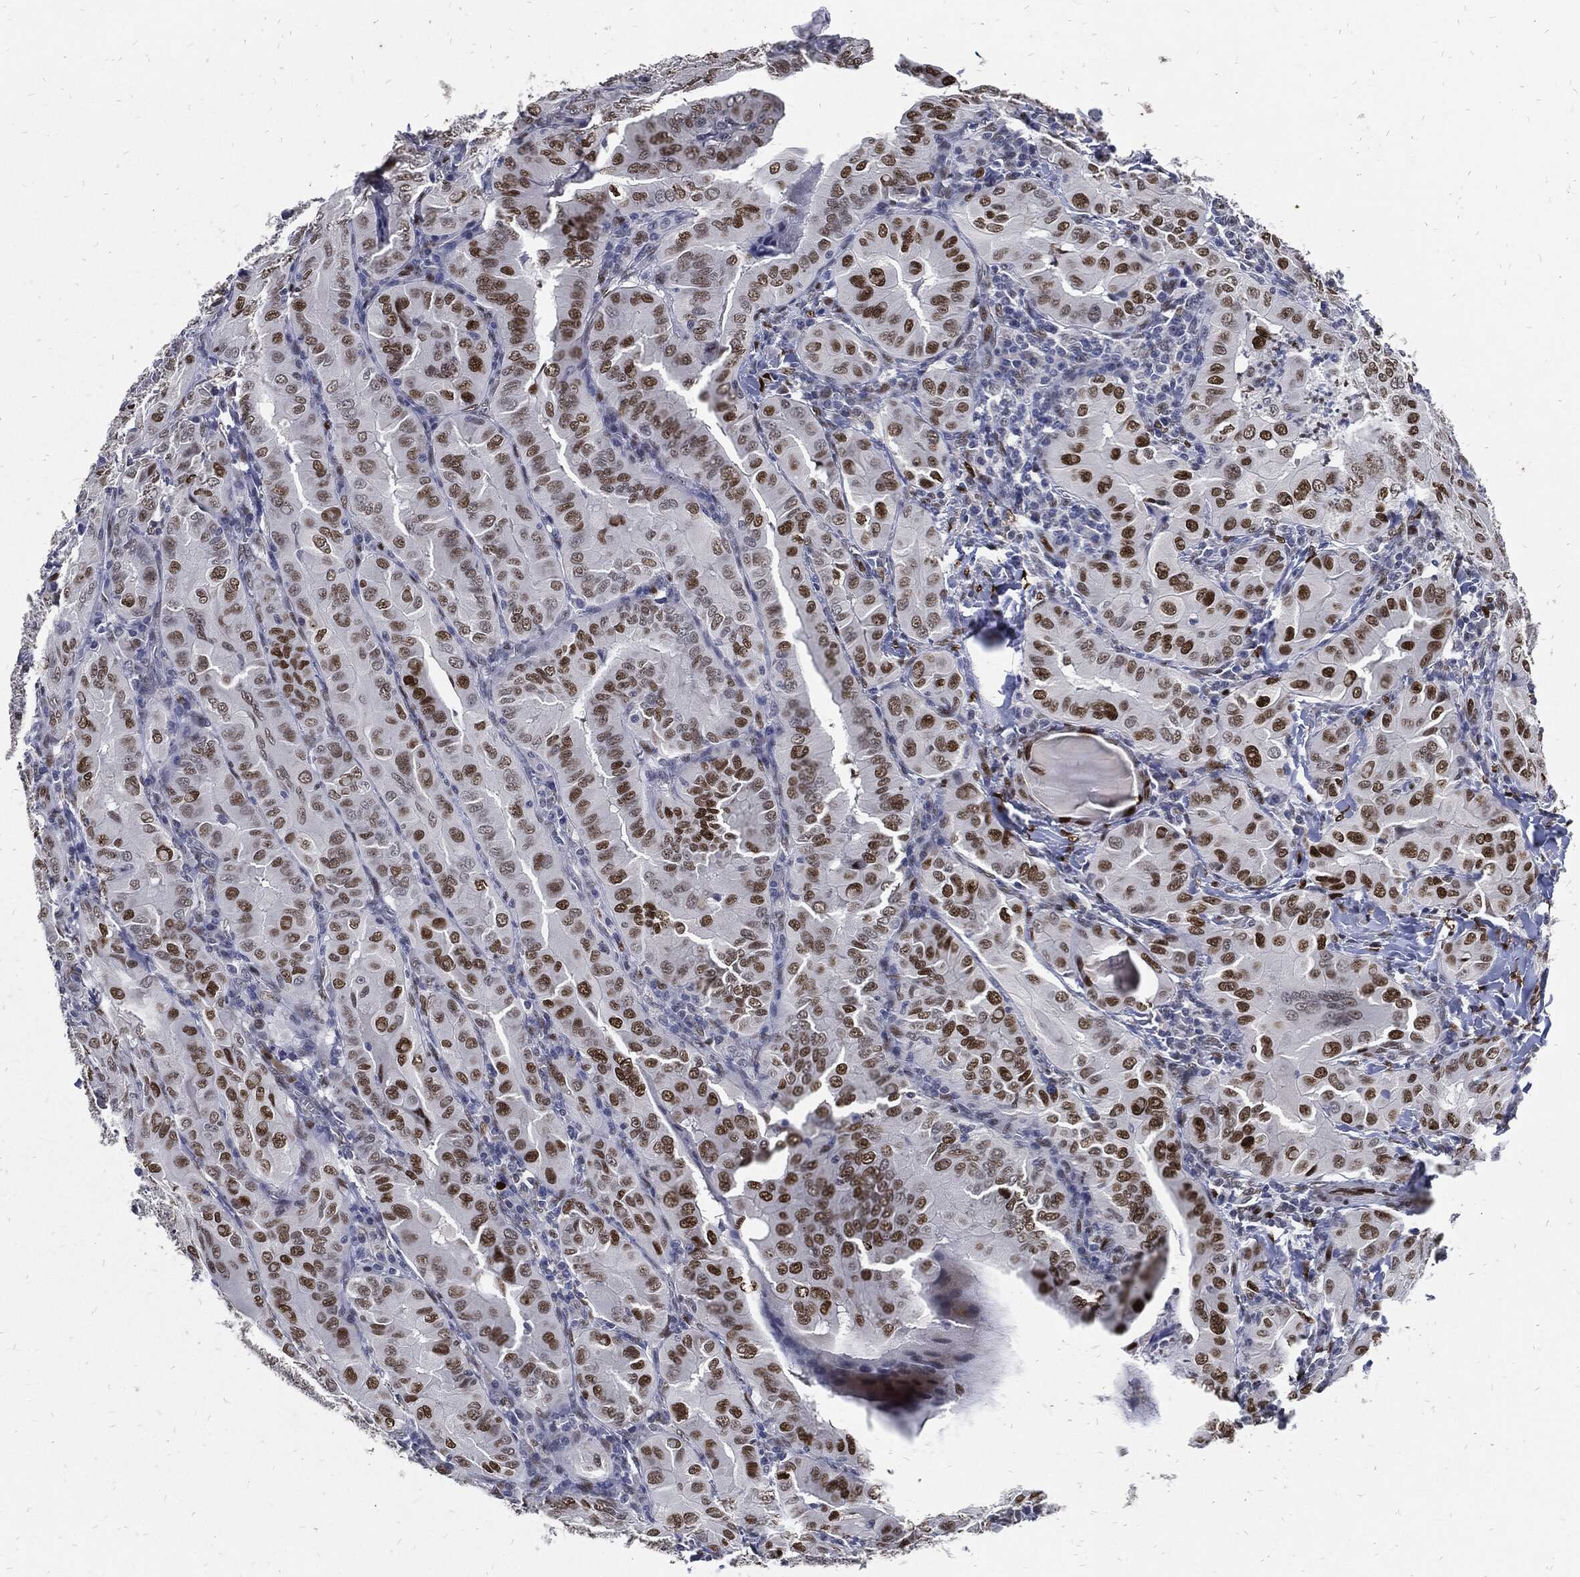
{"staining": {"intensity": "strong", "quantity": "25%-75%", "location": "nuclear"}, "tissue": "thyroid cancer", "cell_type": "Tumor cells", "image_type": "cancer", "snomed": [{"axis": "morphology", "description": "Papillary adenocarcinoma, NOS"}, {"axis": "topography", "description": "Thyroid gland"}], "caption": "Thyroid cancer stained with a protein marker displays strong staining in tumor cells.", "gene": "JUN", "patient": {"sex": "female", "age": 37}}